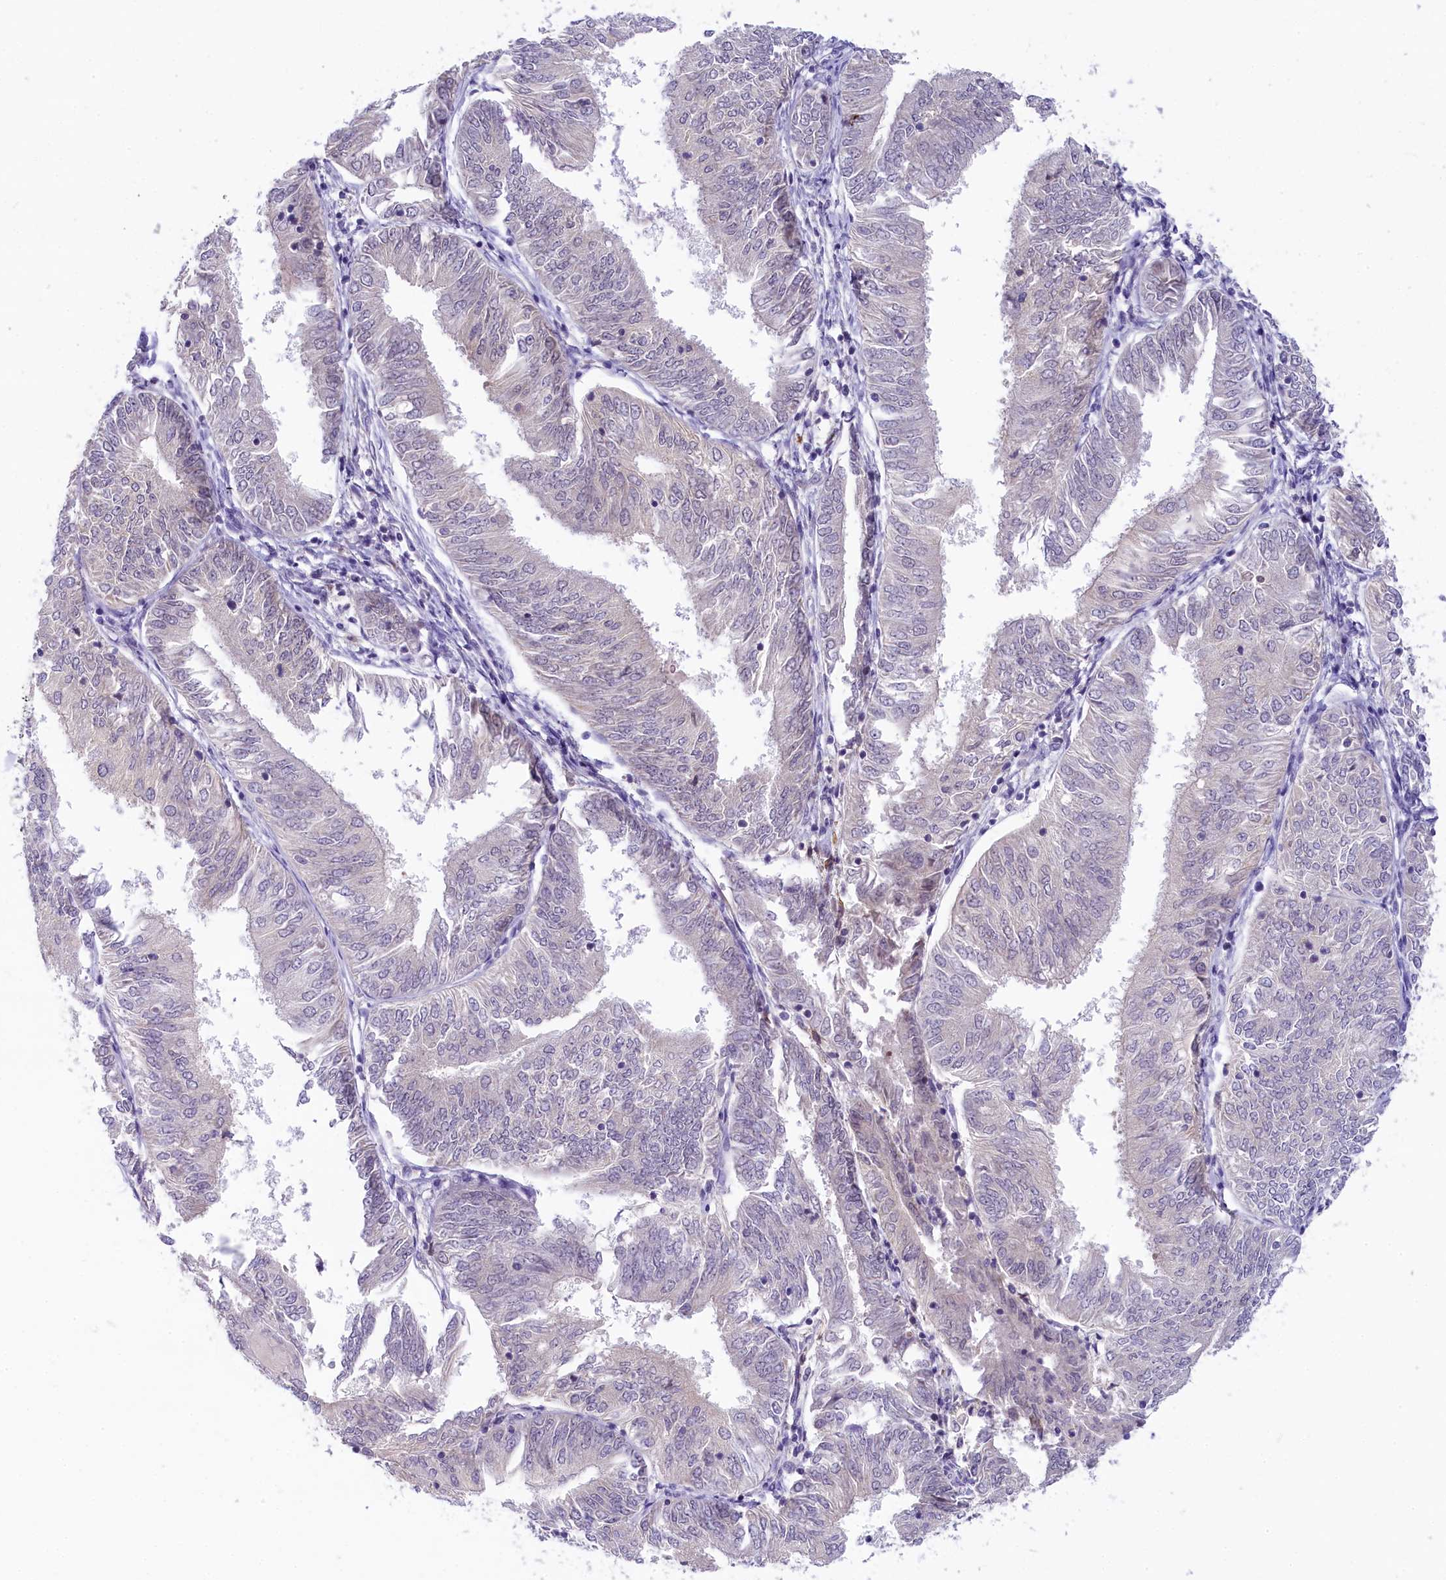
{"staining": {"intensity": "negative", "quantity": "none", "location": "none"}, "tissue": "endometrial cancer", "cell_type": "Tumor cells", "image_type": "cancer", "snomed": [{"axis": "morphology", "description": "Adenocarcinoma, NOS"}, {"axis": "topography", "description": "Endometrium"}], "caption": "This is an immunohistochemistry (IHC) photomicrograph of human endometrial cancer (adenocarcinoma). There is no expression in tumor cells.", "gene": "CRAMP1", "patient": {"sex": "female", "age": 58}}